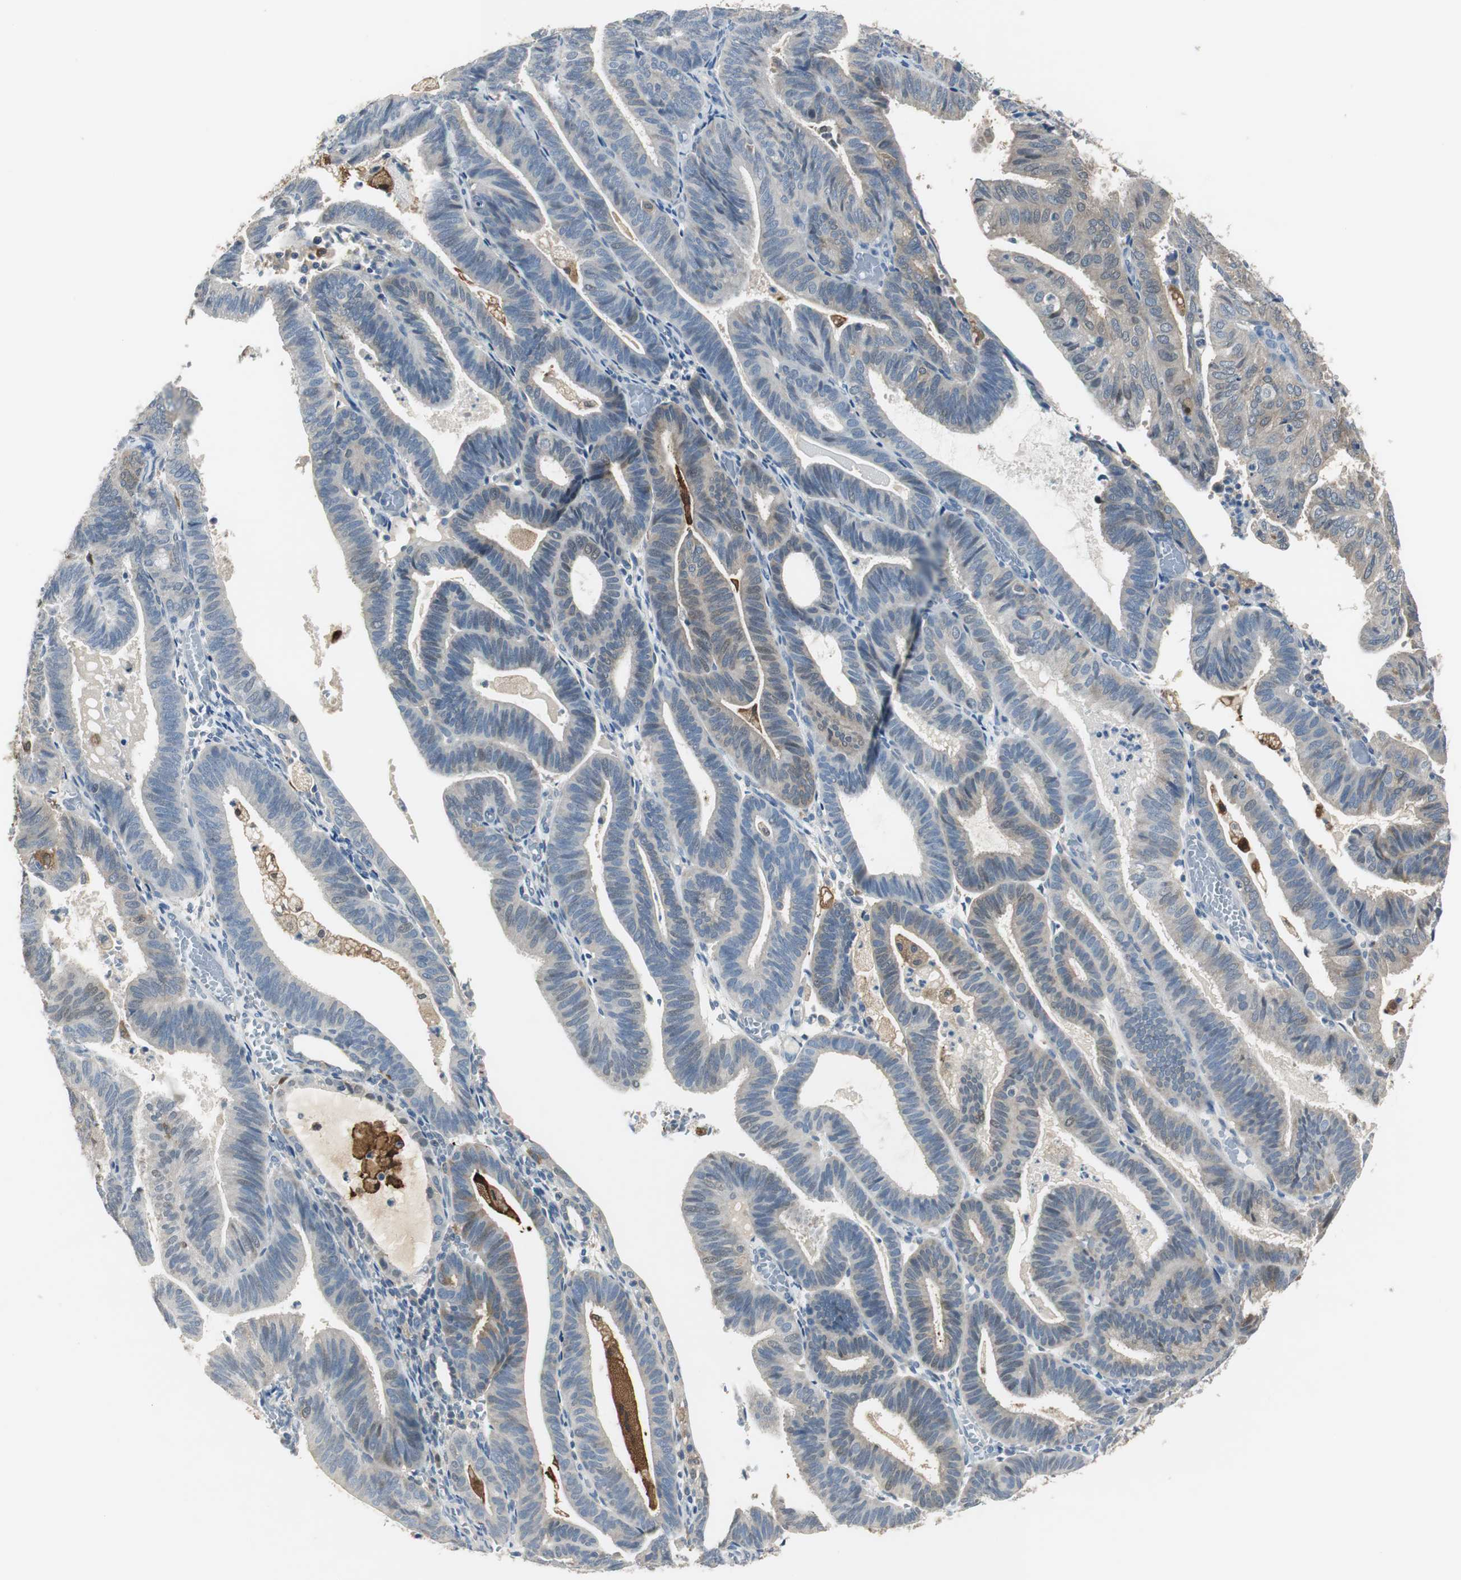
{"staining": {"intensity": "negative", "quantity": "none", "location": "none"}, "tissue": "endometrial cancer", "cell_type": "Tumor cells", "image_type": "cancer", "snomed": [{"axis": "morphology", "description": "Adenocarcinoma, NOS"}, {"axis": "topography", "description": "Uterus"}], "caption": "Tumor cells are negative for protein expression in human endometrial cancer.", "gene": "MSTO1", "patient": {"sex": "female", "age": 60}}